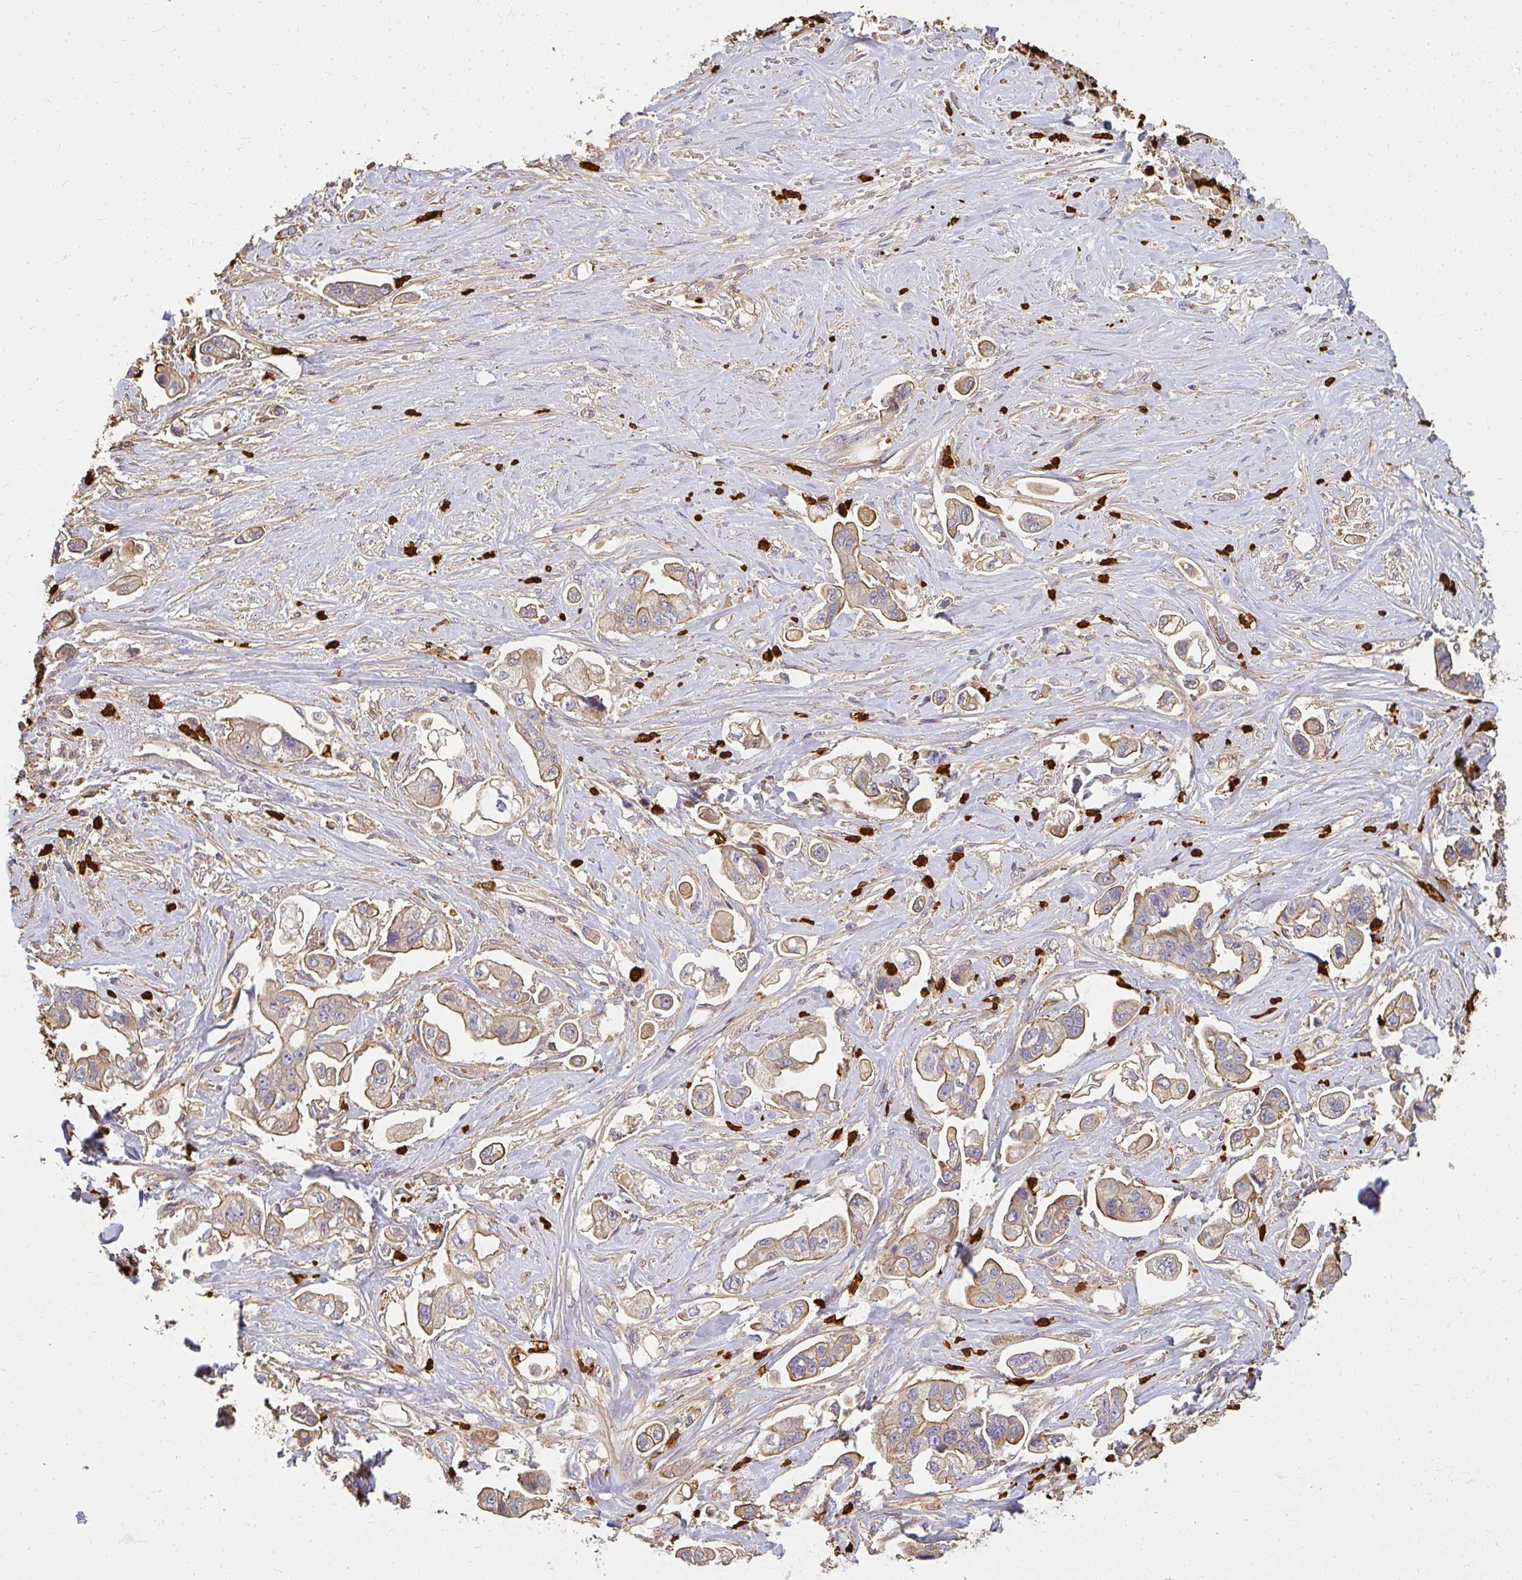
{"staining": {"intensity": "weak", "quantity": ">75%", "location": "cytoplasmic/membranous"}, "tissue": "stomach cancer", "cell_type": "Tumor cells", "image_type": "cancer", "snomed": [{"axis": "morphology", "description": "Adenocarcinoma, NOS"}, {"axis": "topography", "description": "Stomach"}], "caption": "Weak cytoplasmic/membranous expression for a protein is seen in about >75% of tumor cells of stomach cancer (adenocarcinoma) using immunohistochemistry (IHC).", "gene": "CNTRL", "patient": {"sex": "male", "age": 62}}